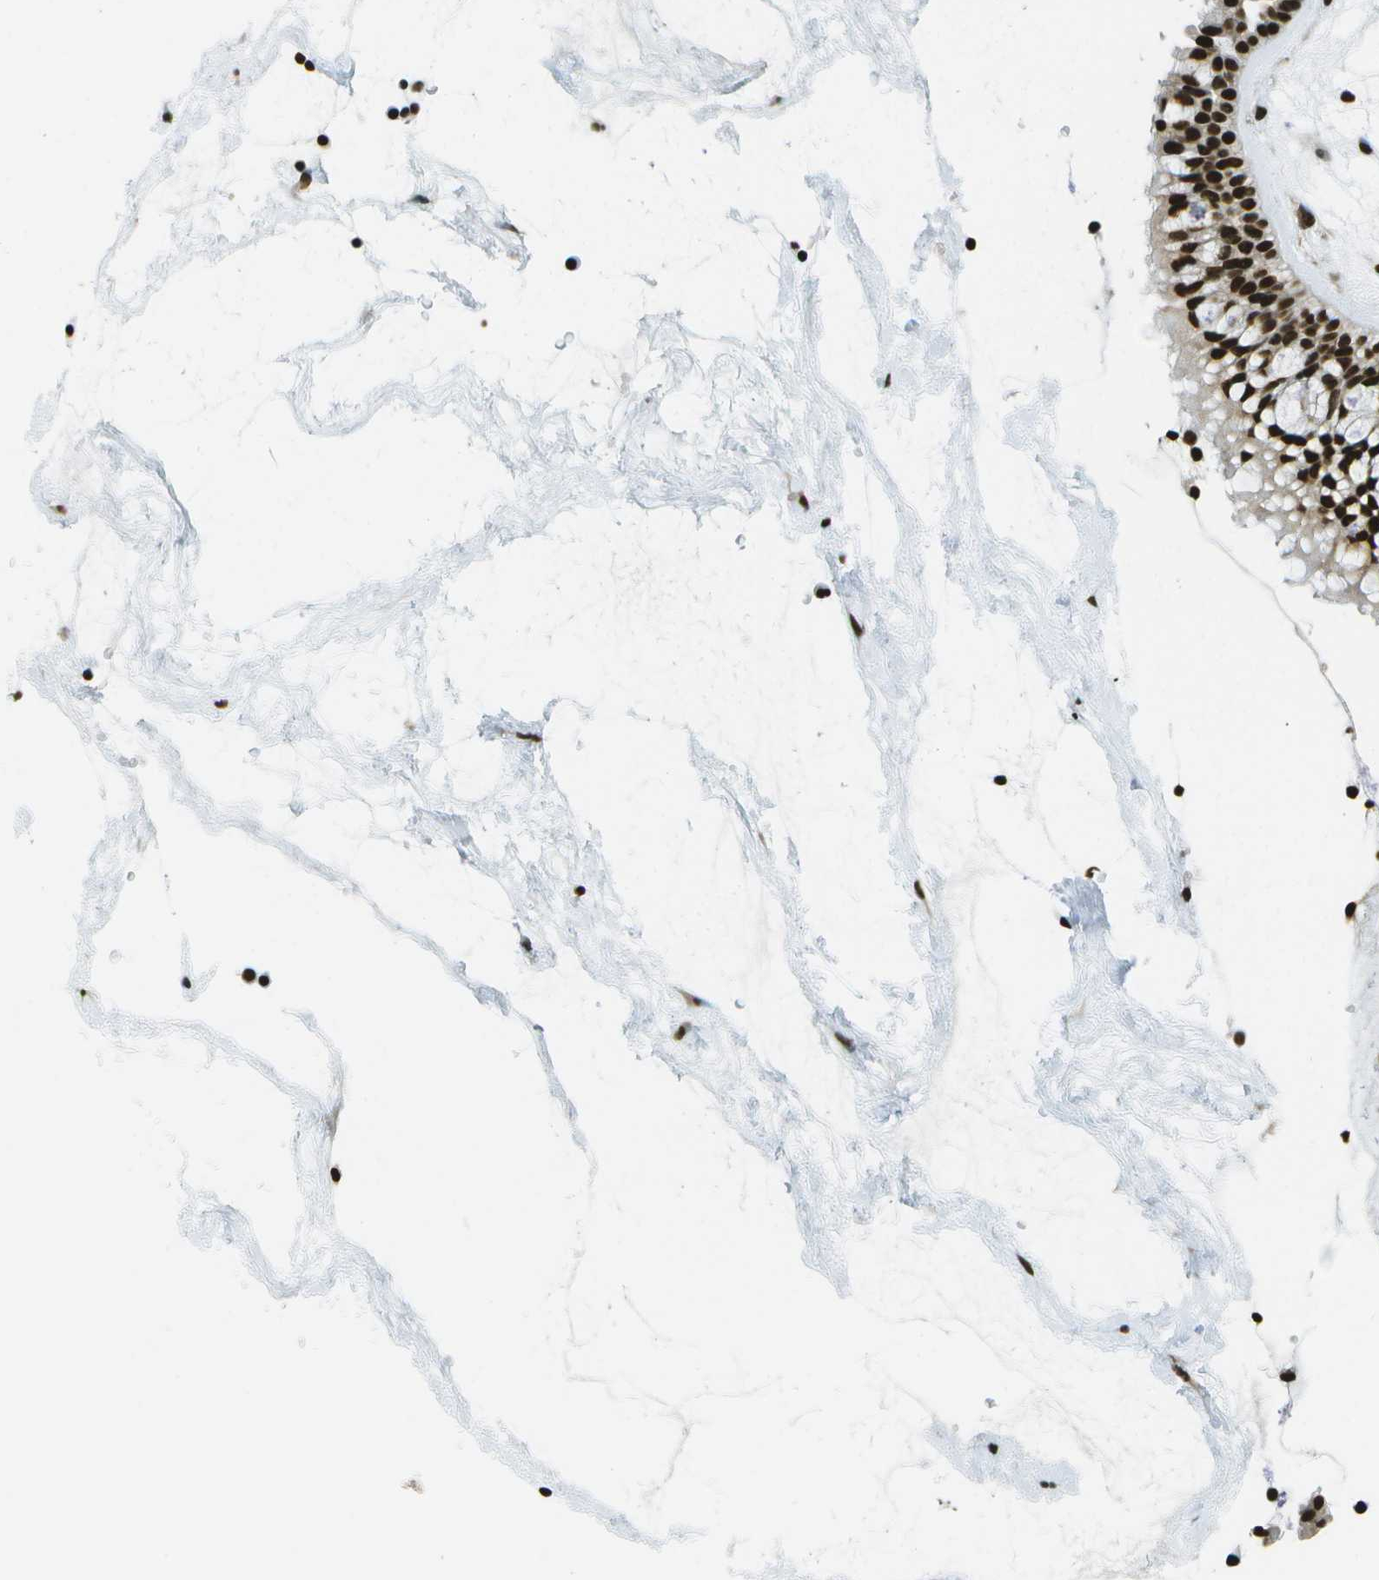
{"staining": {"intensity": "strong", "quantity": ">75%", "location": "nuclear"}, "tissue": "nasopharynx", "cell_type": "Respiratory epithelial cells", "image_type": "normal", "snomed": [{"axis": "morphology", "description": "Normal tissue, NOS"}, {"axis": "morphology", "description": "Inflammation, NOS"}, {"axis": "topography", "description": "Nasopharynx"}], "caption": "The micrograph displays staining of unremarkable nasopharynx, revealing strong nuclear protein expression (brown color) within respiratory epithelial cells. Immunohistochemistry stains the protein in brown and the nuclei are stained blue.", "gene": "GLYR1", "patient": {"sex": "male", "age": 48}}